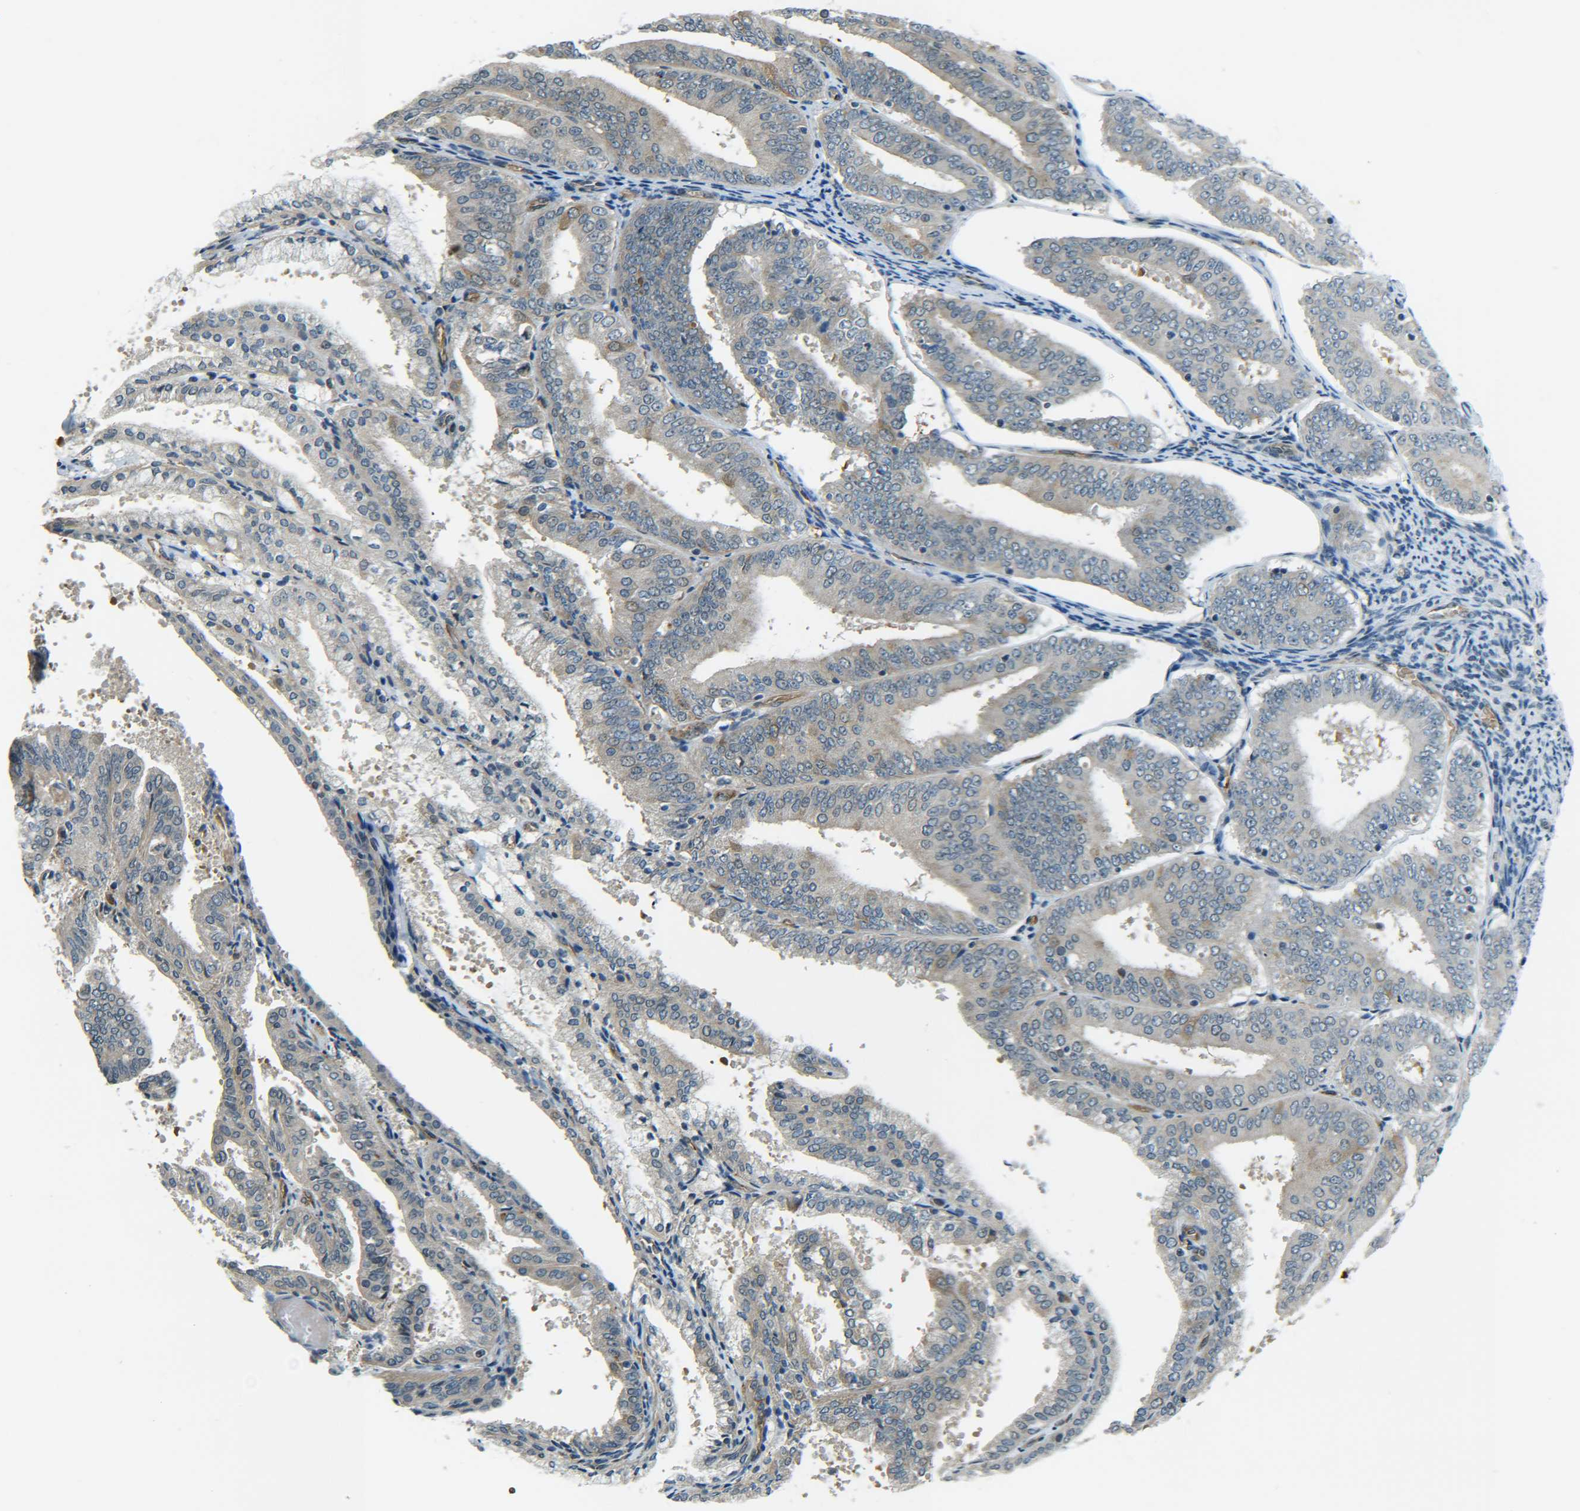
{"staining": {"intensity": "negative", "quantity": "none", "location": "none"}, "tissue": "endometrial cancer", "cell_type": "Tumor cells", "image_type": "cancer", "snomed": [{"axis": "morphology", "description": "Adenocarcinoma, NOS"}, {"axis": "topography", "description": "Endometrium"}], "caption": "Endometrial adenocarcinoma was stained to show a protein in brown. There is no significant staining in tumor cells.", "gene": "DAB2", "patient": {"sex": "female", "age": 63}}